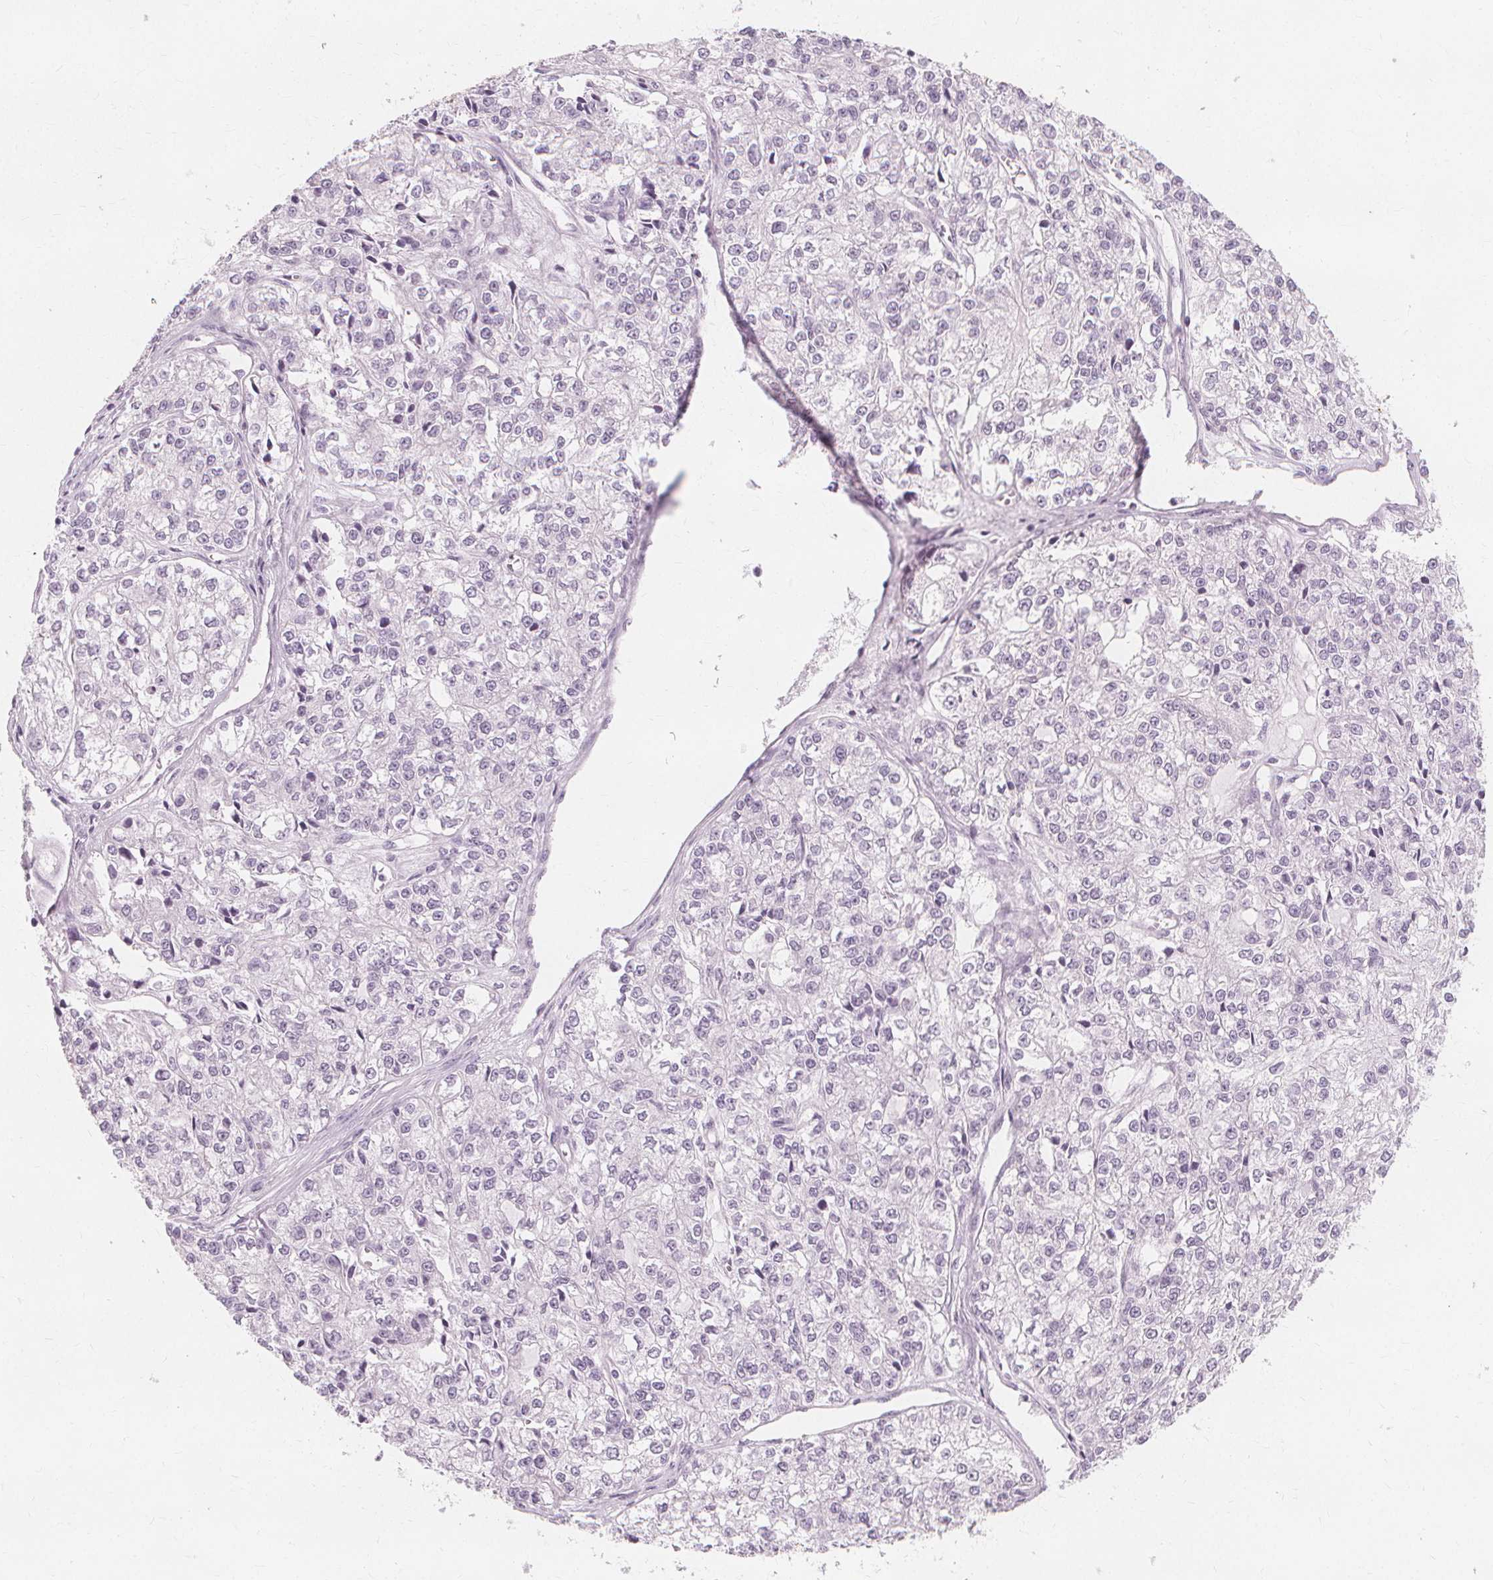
{"staining": {"intensity": "negative", "quantity": "none", "location": "none"}, "tissue": "ovarian cancer", "cell_type": "Tumor cells", "image_type": "cancer", "snomed": [{"axis": "morphology", "description": "Carcinoma, endometroid"}, {"axis": "topography", "description": "Ovary"}], "caption": "A histopathology image of ovarian cancer stained for a protein reveals no brown staining in tumor cells. (DAB (3,3'-diaminobenzidine) immunohistochemistry, high magnification).", "gene": "TFF1", "patient": {"sex": "female", "age": 64}}